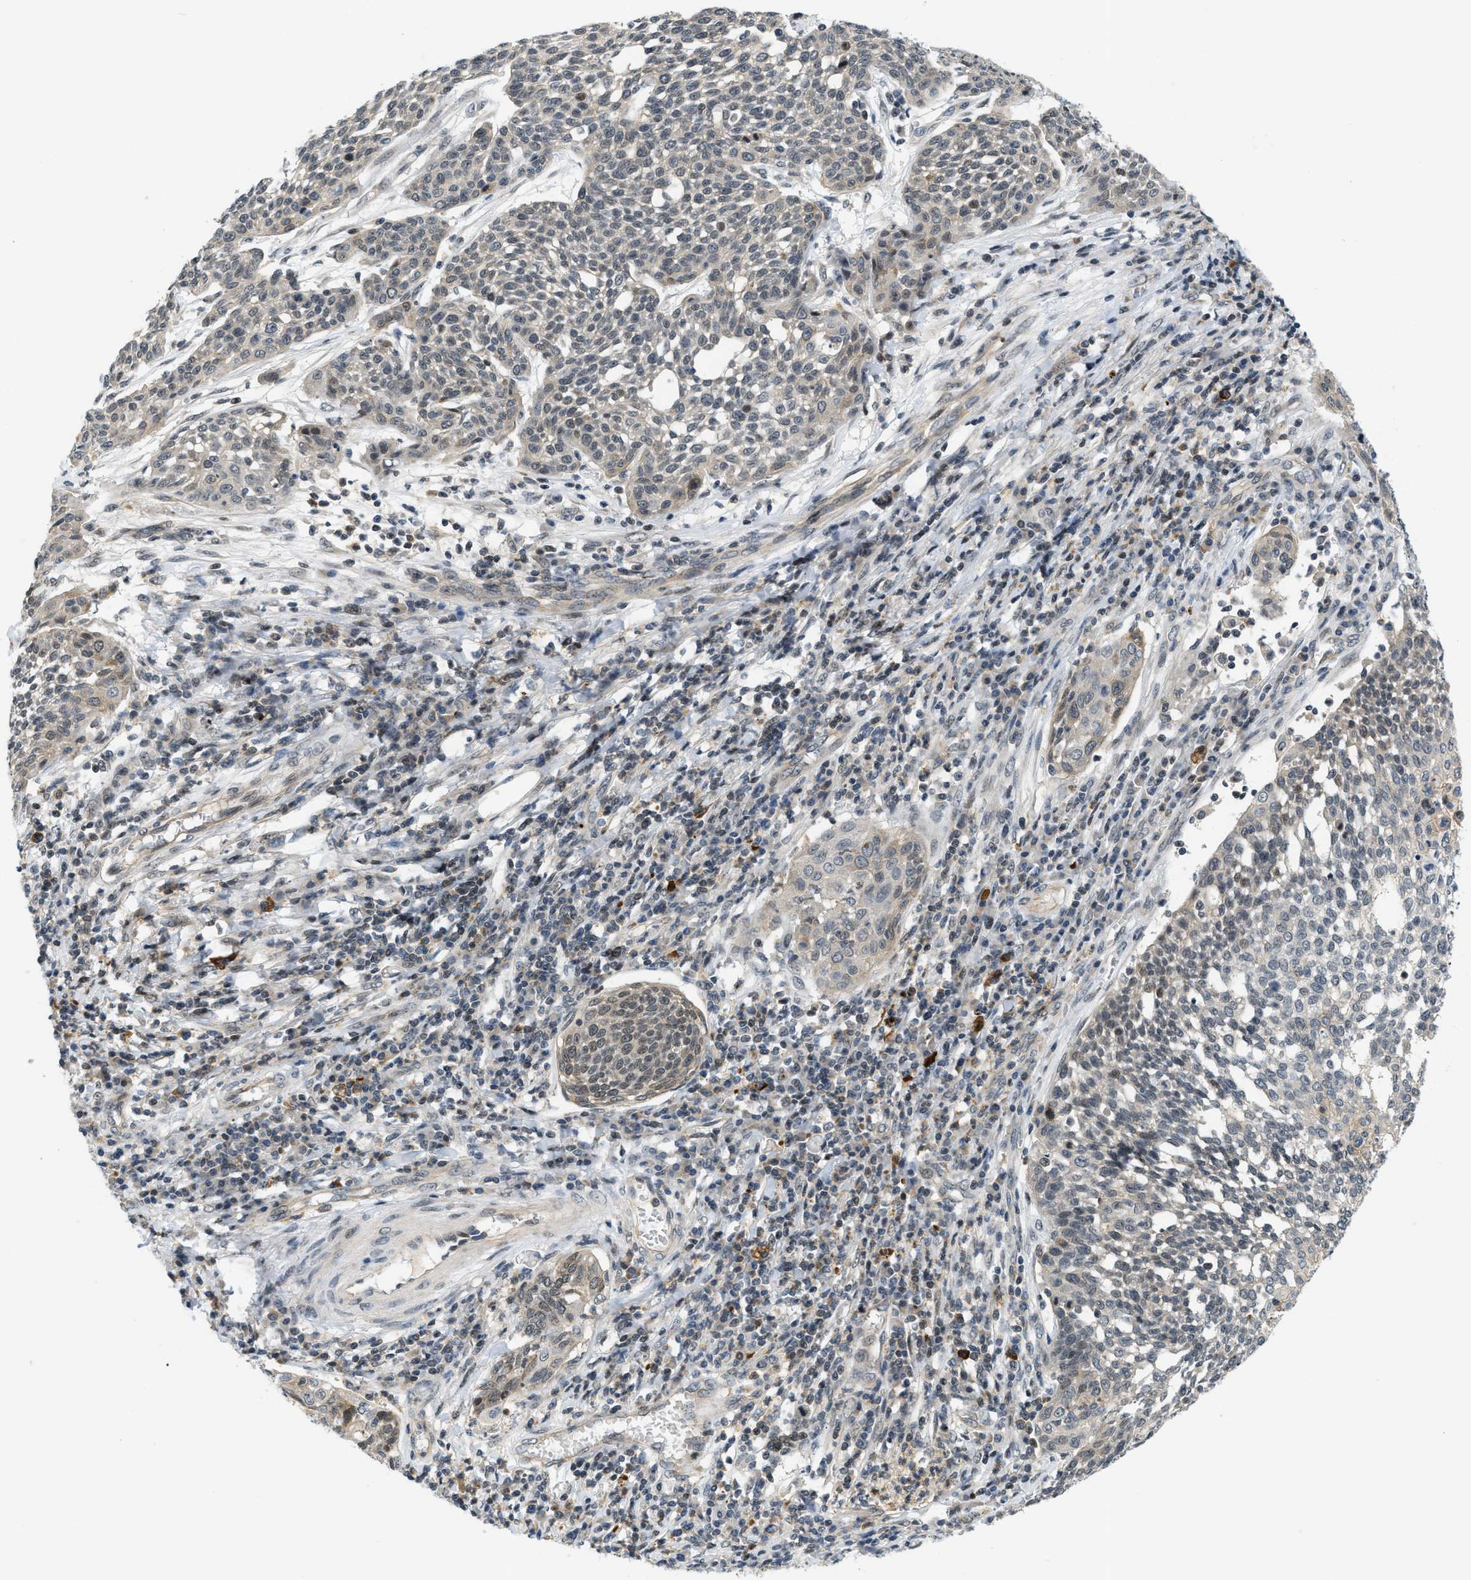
{"staining": {"intensity": "weak", "quantity": "<25%", "location": "cytoplasmic/membranous"}, "tissue": "cervical cancer", "cell_type": "Tumor cells", "image_type": "cancer", "snomed": [{"axis": "morphology", "description": "Squamous cell carcinoma, NOS"}, {"axis": "topography", "description": "Cervix"}], "caption": "This histopathology image is of squamous cell carcinoma (cervical) stained with IHC to label a protein in brown with the nuclei are counter-stained blue. There is no staining in tumor cells.", "gene": "KMT2A", "patient": {"sex": "female", "age": 34}}